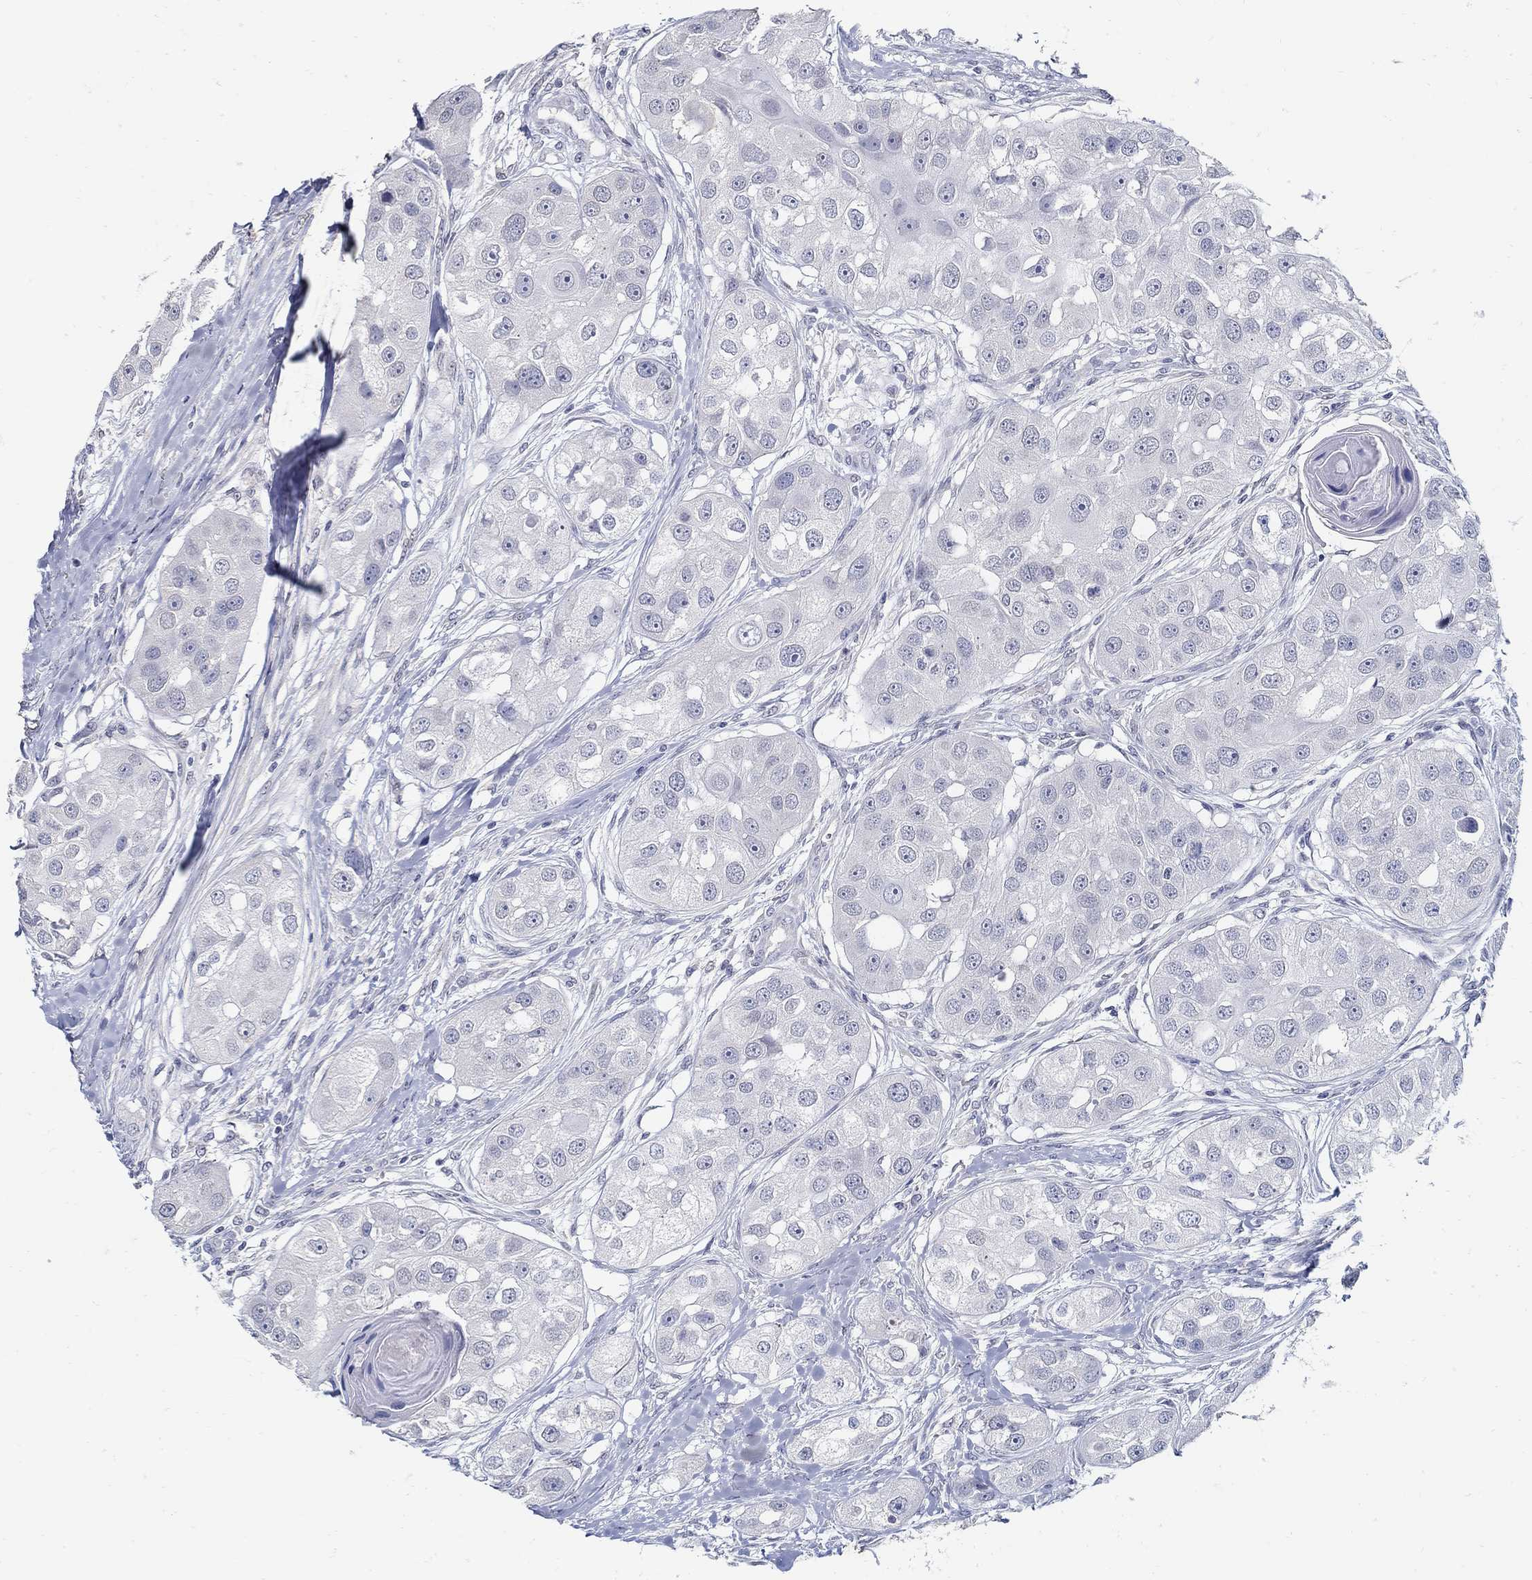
{"staining": {"intensity": "negative", "quantity": "none", "location": "none"}, "tissue": "head and neck cancer", "cell_type": "Tumor cells", "image_type": "cancer", "snomed": [{"axis": "morphology", "description": "Normal tissue, NOS"}, {"axis": "morphology", "description": "Squamous cell carcinoma, NOS"}, {"axis": "topography", "description": "Skeletal muscle"}, {"axis": "topography", "description": "Head-Neck"}], "caption": "Head and neck cancer was stained to show a protein in brown. There is no significant staining in tumor cells.", "gene": "USP29", "patient": {"sex": "male", "age": 51}}